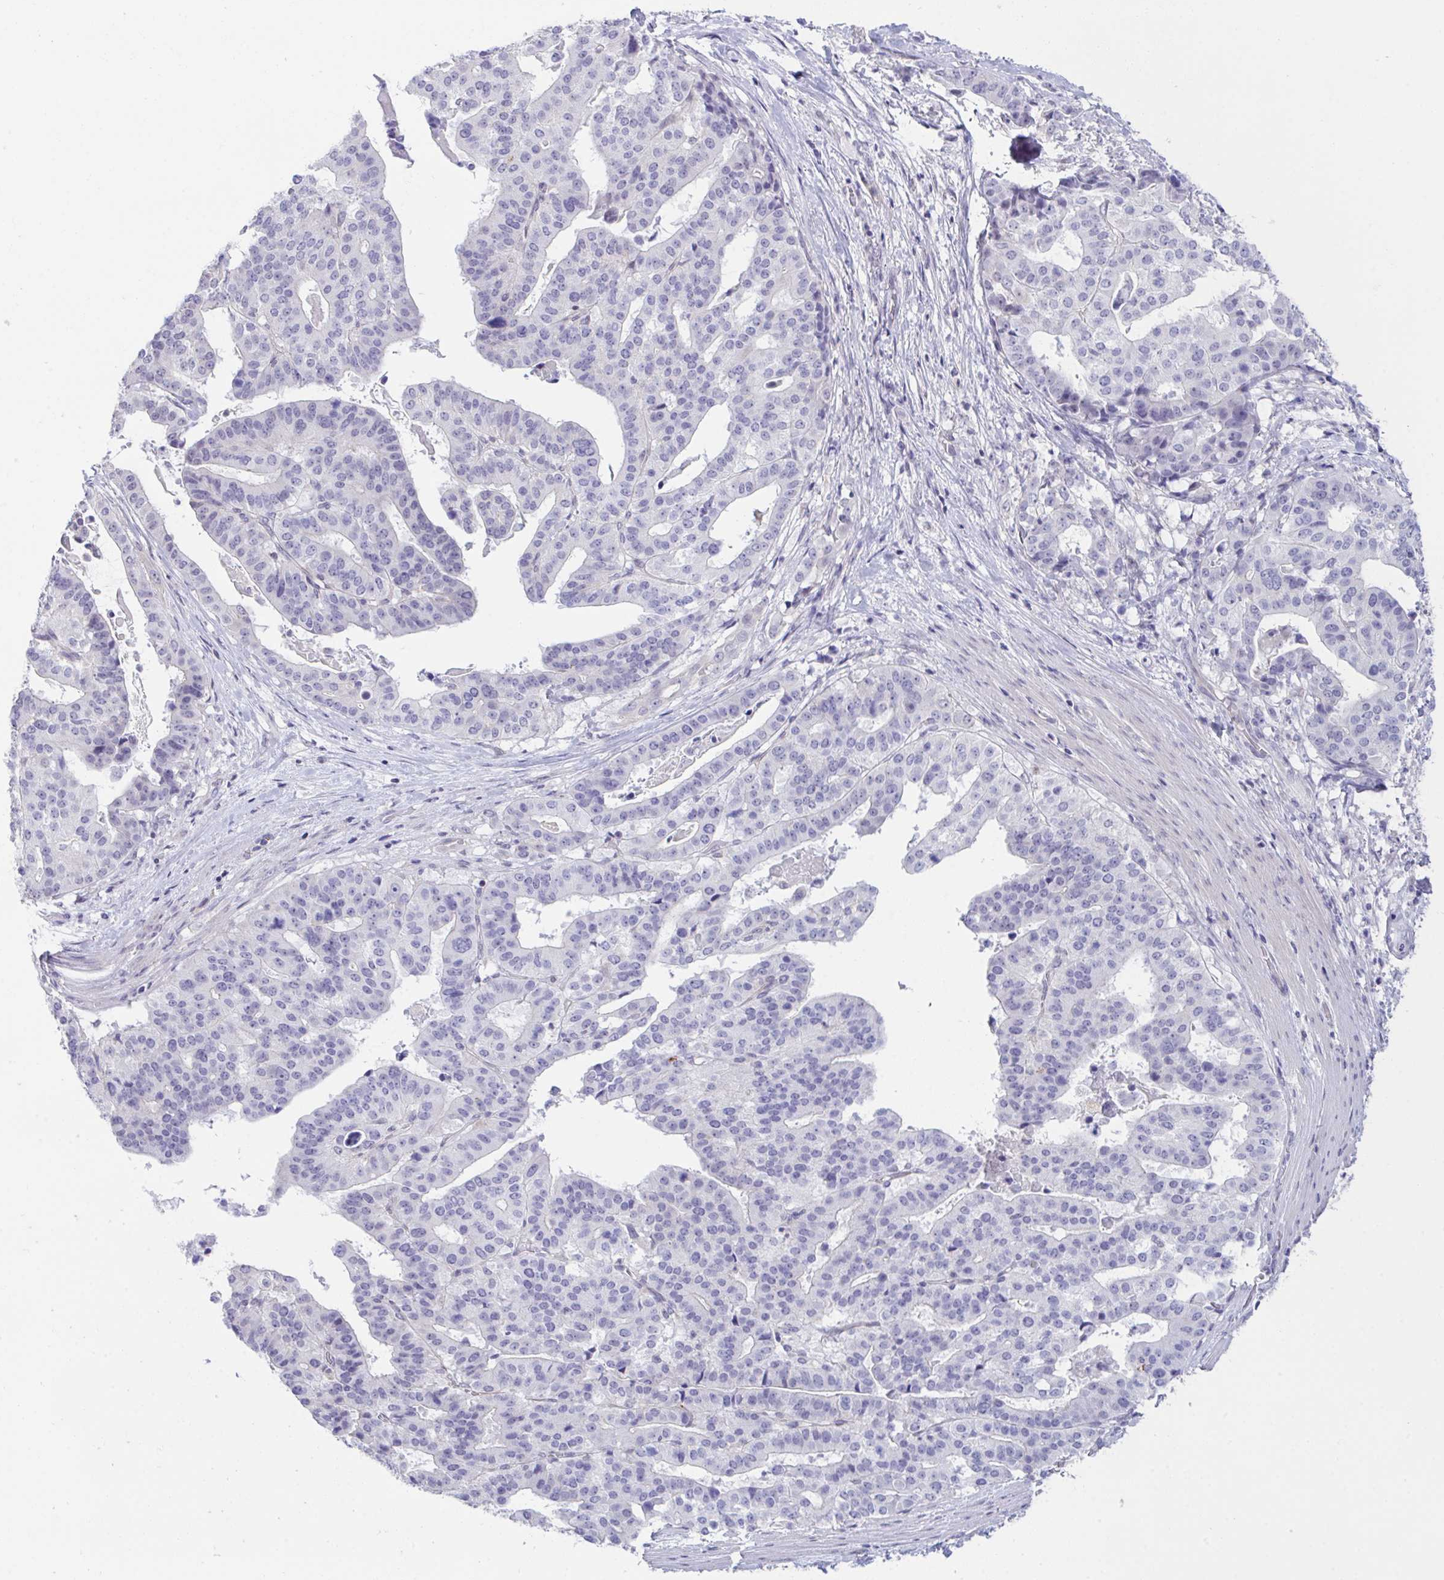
{"staining": {"intensity": "negative", "quantity": "none", "location": "none"}, "tissue": "stomach cancer", "cell_type": "Tumor cells", "image_type": "cancer", "snomed": [{"axis": "morphology", "description": "Adenocarcinoma, NOS"}, {"axis": "topography", "description": "Stomach"}], "caption": "High magnification brightfield microscopy of stomach cancer stained with DAB (3,3'-diaminobenzidine) (brown) and counterstained with hematoxylin (blue): tumor cells show no significant staining.", "gene": "ATP6V0D2", "patient": {"sex": "male", "age": 48}}